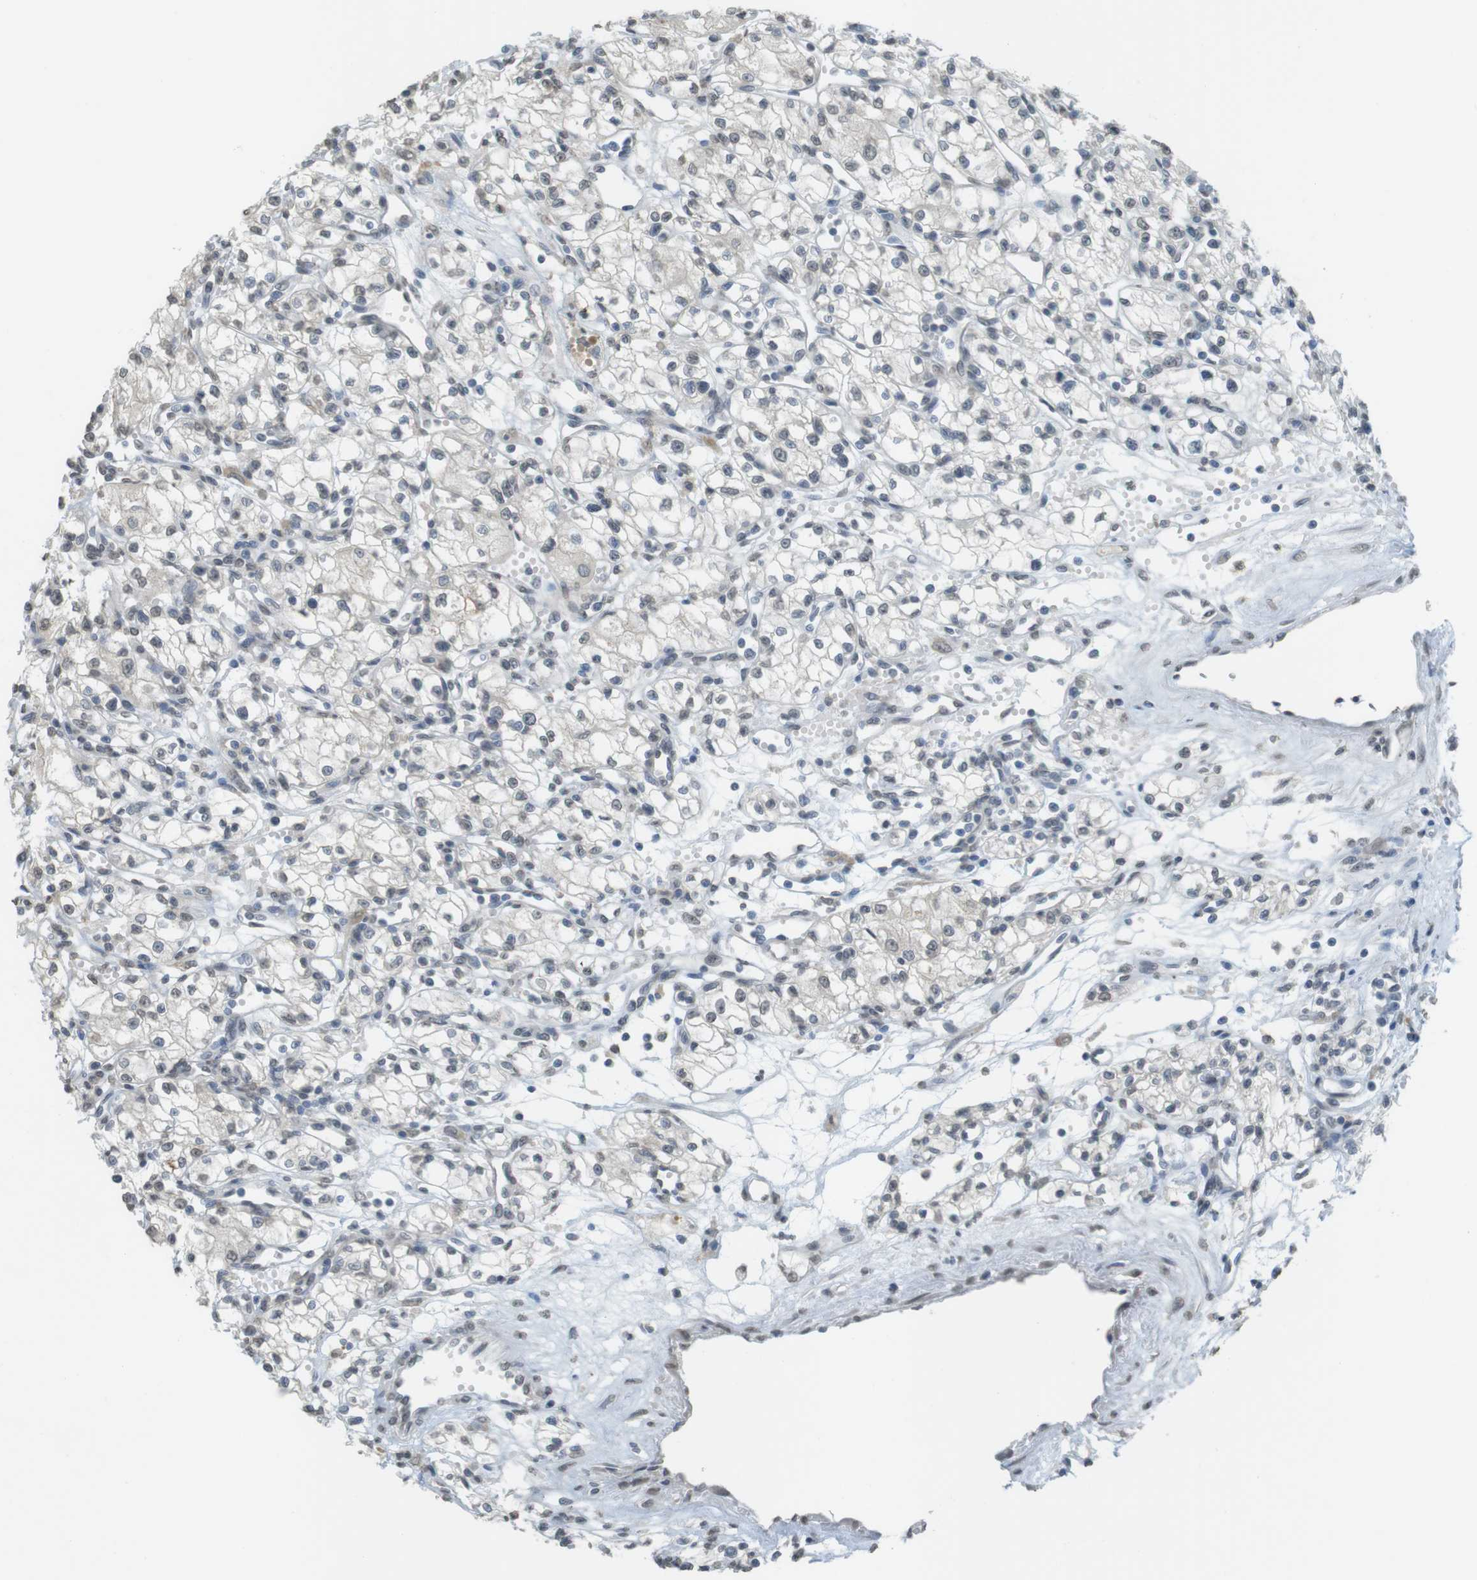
{"staining": {"intensity": "negative", "quantity": "none", "location": "none"}, "tissue": "renal cancer", "cell_type": "Tumor cells", "image_type": "cancer", "snomed": [{"axis": "morphology", "description": "Normal tissue, NOS"}, {"axis": "morphology", "description": "Adenocarcinoma, NOS"}, {"axis": "topography", "description": "Kidney"}], "caption": "Immunohistochemical staining of human renal cancer exhibits no significant expression in tumor cells.", "gene": "FZD10", "patient": {"sex": "male", "age": 59}}